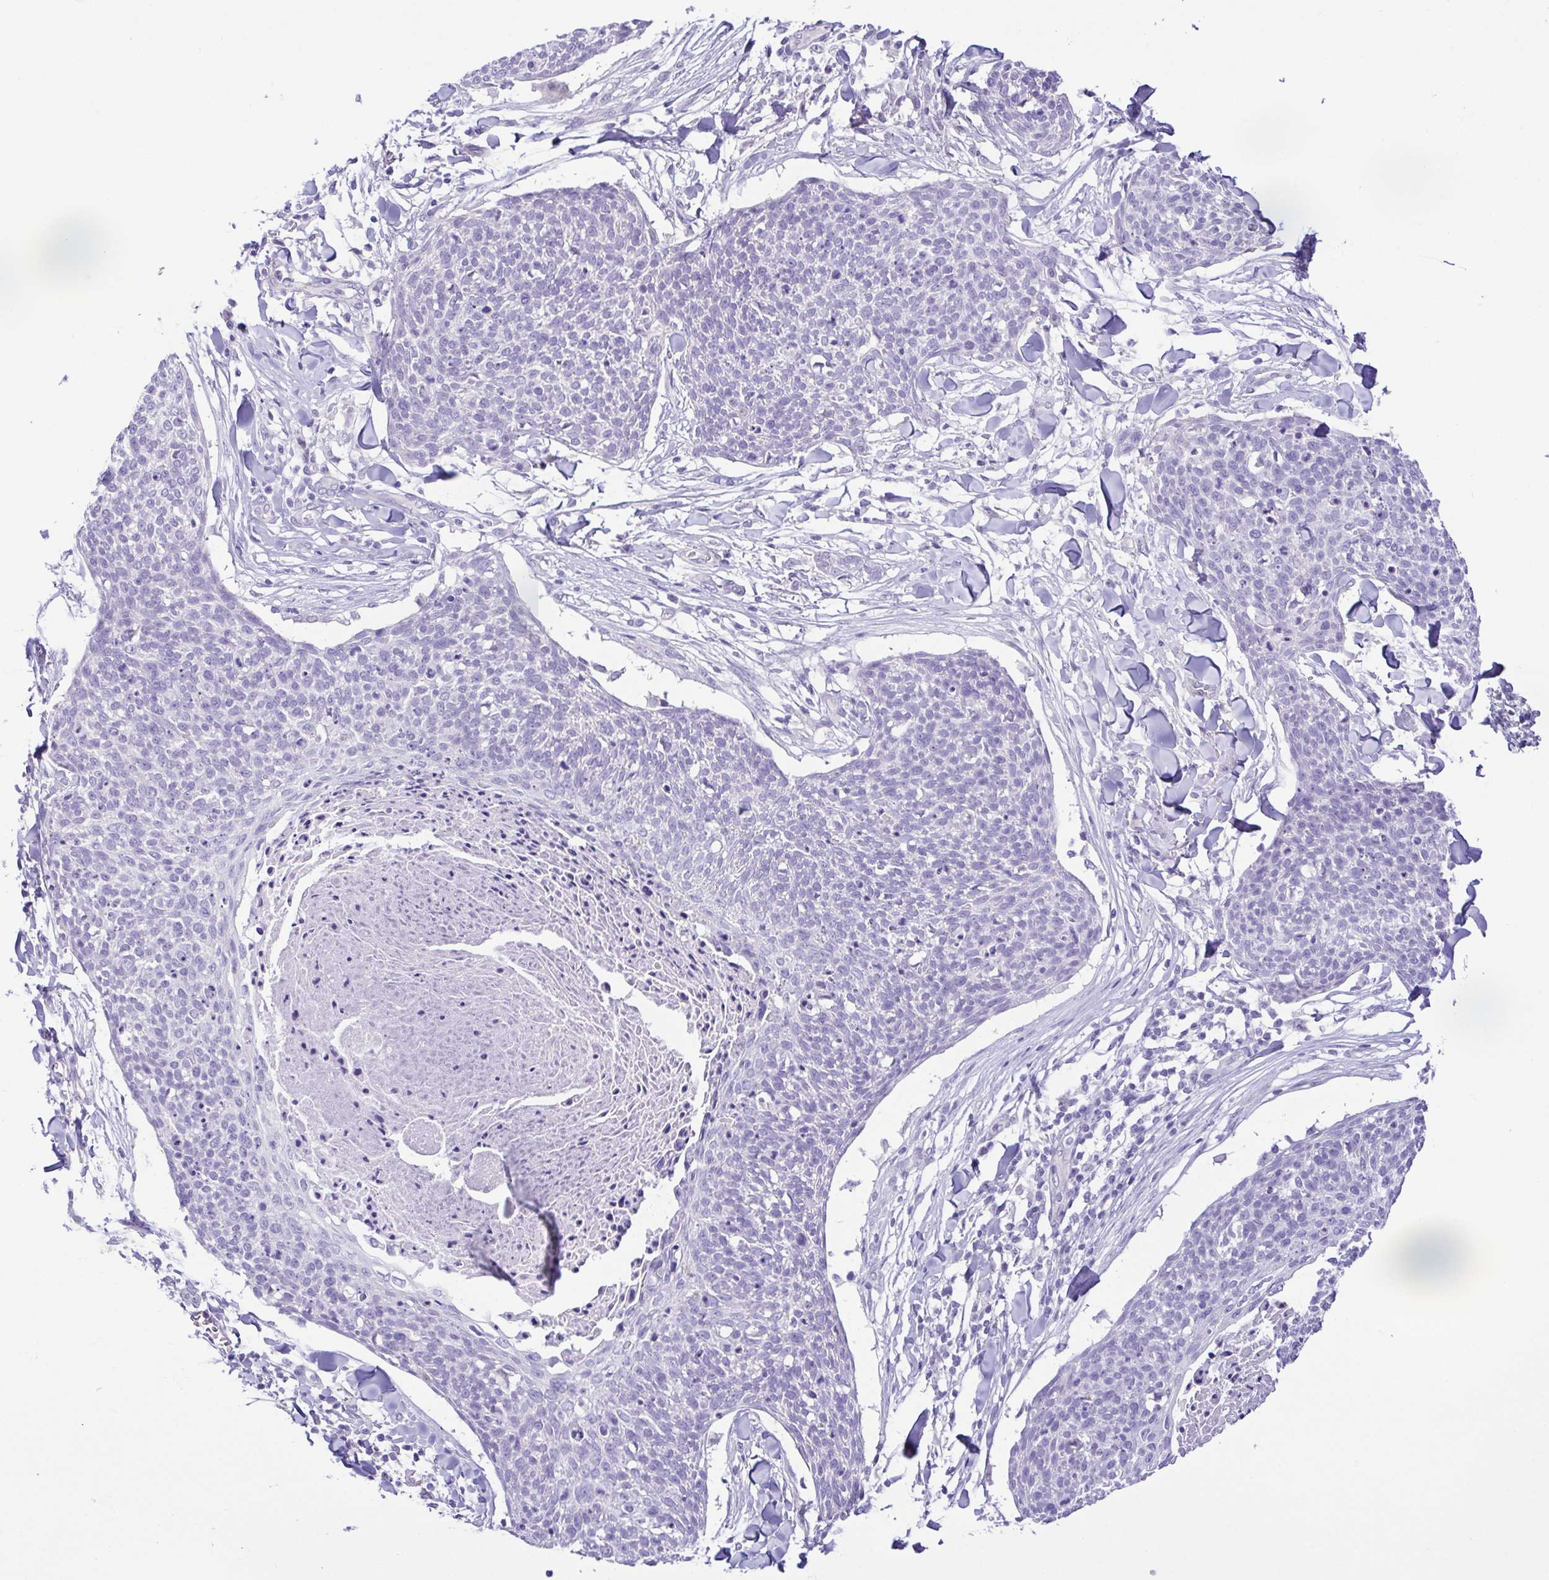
{"staining": {"intensity": "negative", "quantity": "none", "location": "none"}, "tissue": "skin cancer", "cell_type": "Tumor cells", "image_type": "cancer", "snomed": [{"axis": "morphology", "description": "Squamous cell carcinoma, NOS"}, {"axis": "topography", "description": "Skin"}, {"axis": "topography", "description": "Vulva"}], "caption": "Protein analysis of skin squamous cell carcinoma displays no significant positivity in tumor cells.", "gene": "EPB42", "patient": {"sex": "female", "age": 75}}